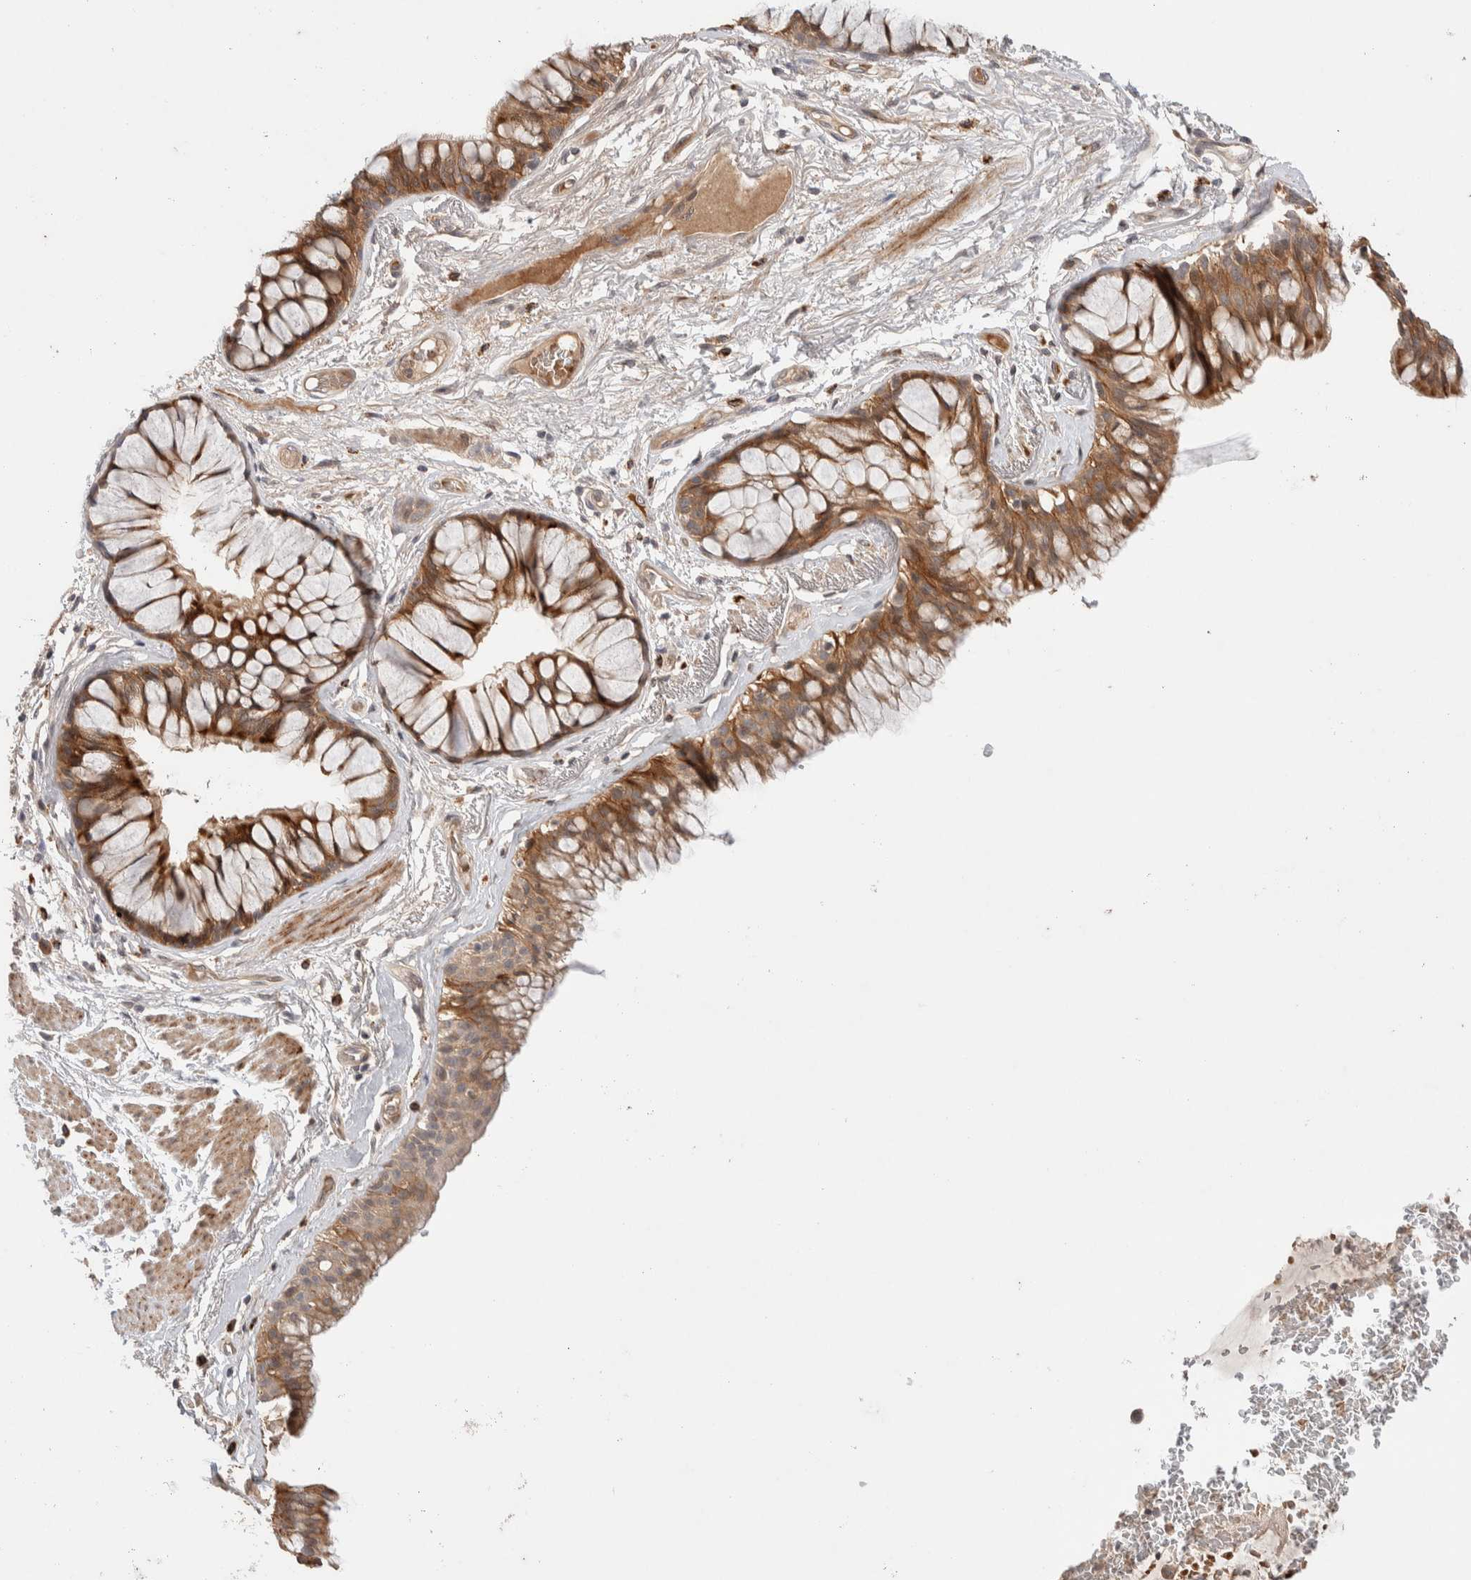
{"staining": {"intensity": "moderate", "quantity": ">75%", "location": "cytoplasmic/membranous"}, "tissue": "bronchus", "cell_type": "Respiratory epithelial cells", "image_type": "normal", "snomed": [{"axis": "morphology", "description": "Normal tissue, NOS"}, {"axis": "topography", "description": "Bronchus"}], "caption": "A medium amount of moderate cytoplasmic/membranous staining is identified in approximately >75% of respiratory epithelial cells in benign bronchus.", "gene": "CASK", "patient": {"sex": "male", "age": 66}}